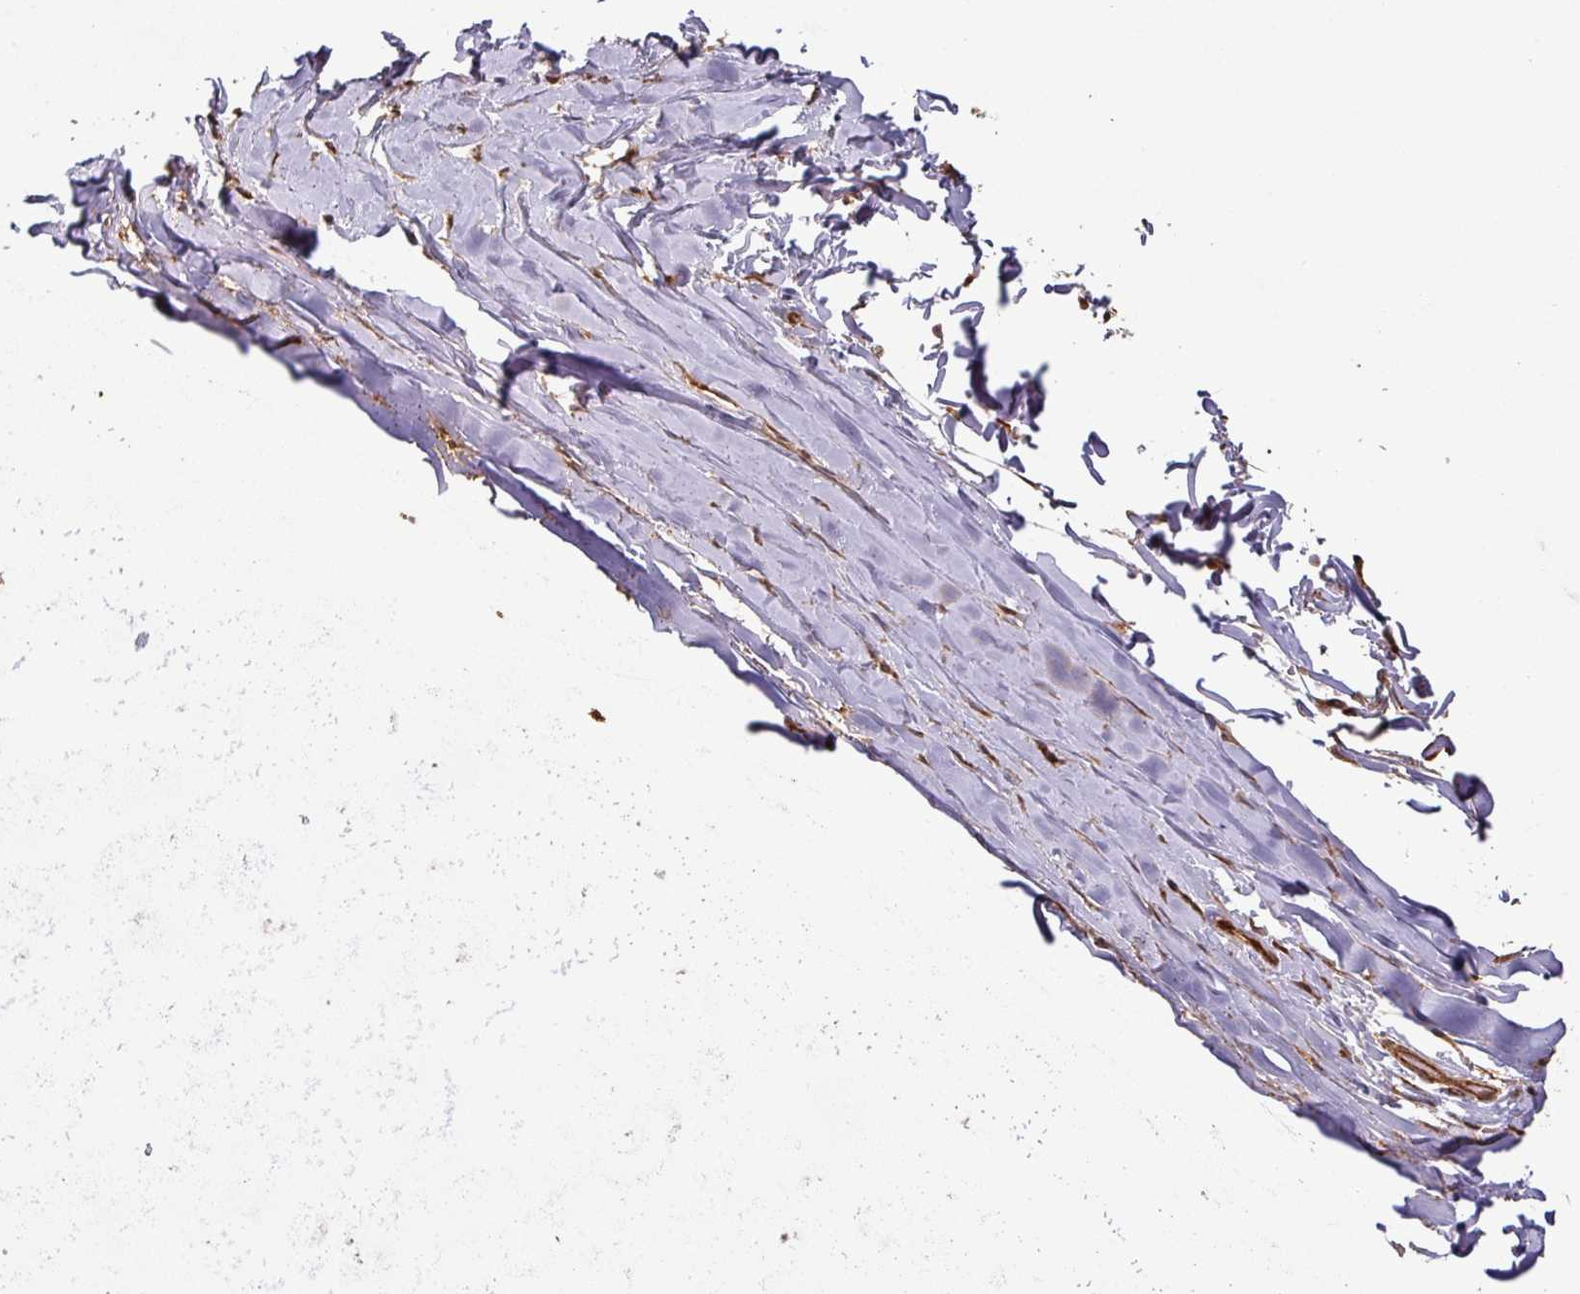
{"staining": {"intensity": "strong", "quantity": ">75%", "location": "cytoplasmic/membranous"}, "tissue": "soft tissue", "cell_type": "Chondrocytes", "image_type": "normal", "snomed": [{"axis": "morphology", "description": "Normal tissue, NOS"}, {"axis": "topography", "description": "Cartilage tissue"}, {"axis": "topography", "description": "Nasopharynx"}, {"axis": "topography", "description": "Thyroid gland"}], "caption": "Immunohistochemical staining of normal soft tissue reveals strong cytoplasmic/membranous protein positivity in approximately >75% of chondrocytes.", "gene": "SIK1", "patient": {"sex": "male", "age": 63}}